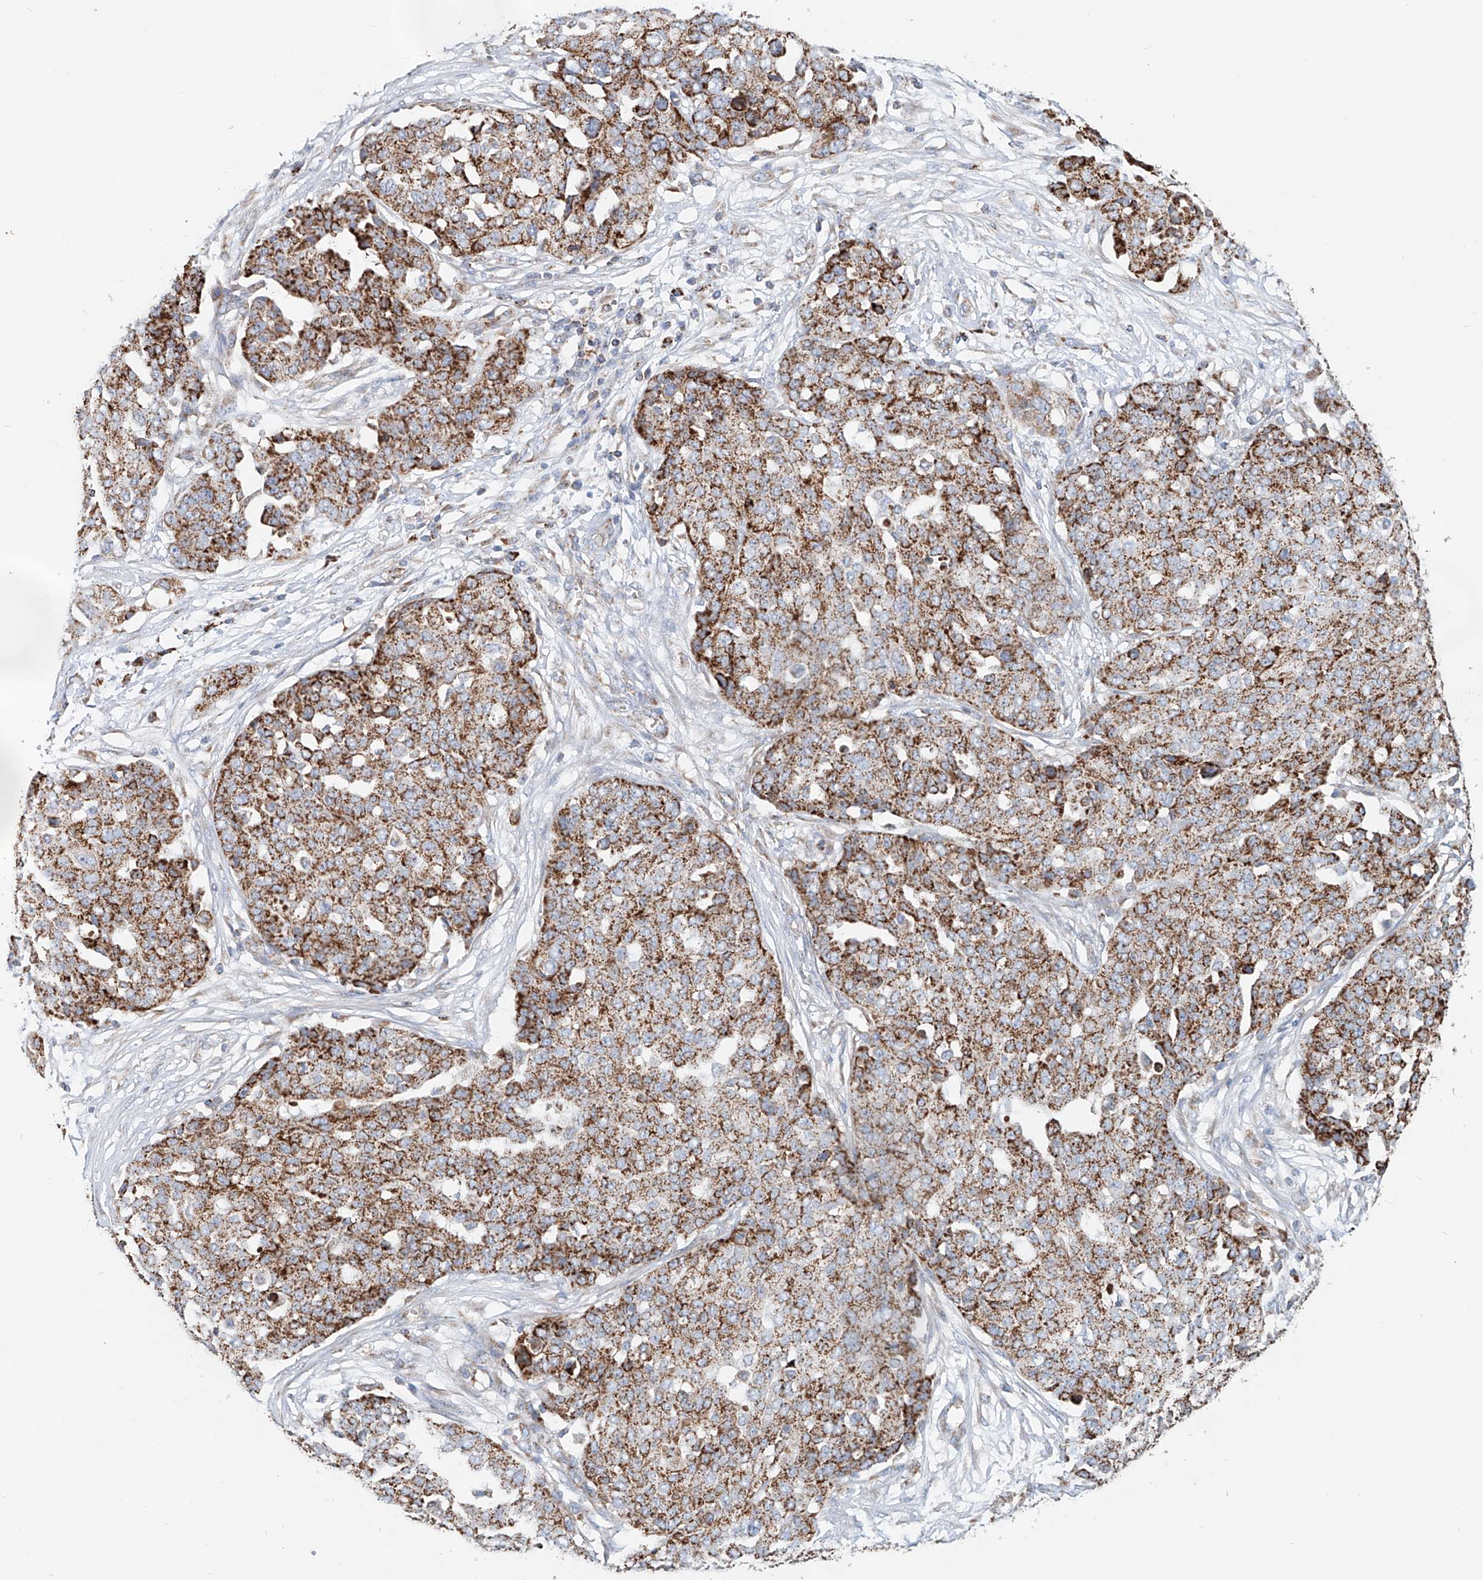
{"staining": {"intensity": "strong", "quantity": ">75%", "location": "cytoplasmic/membranous"}, "tissue": "ovarian cancer", "cell_type": "Tumor cells", "image_type": "cancer", "snomed": [{"axis": "morphology", "description": "Cystadenocarcinoma, serous, NOS"}, {"axis": "topography", "description": "Soft tissue"}, {"axis": "topography", "description": "Ovary"}], "caption": "Ovarian cancer (serous cystadenocarcinoma) tissue reveals strong cytoplasmic/membranous expression in approximately >75% of tumor cells", "gene": "CARD10", "patient": {"sex": "female", "age": 57}}